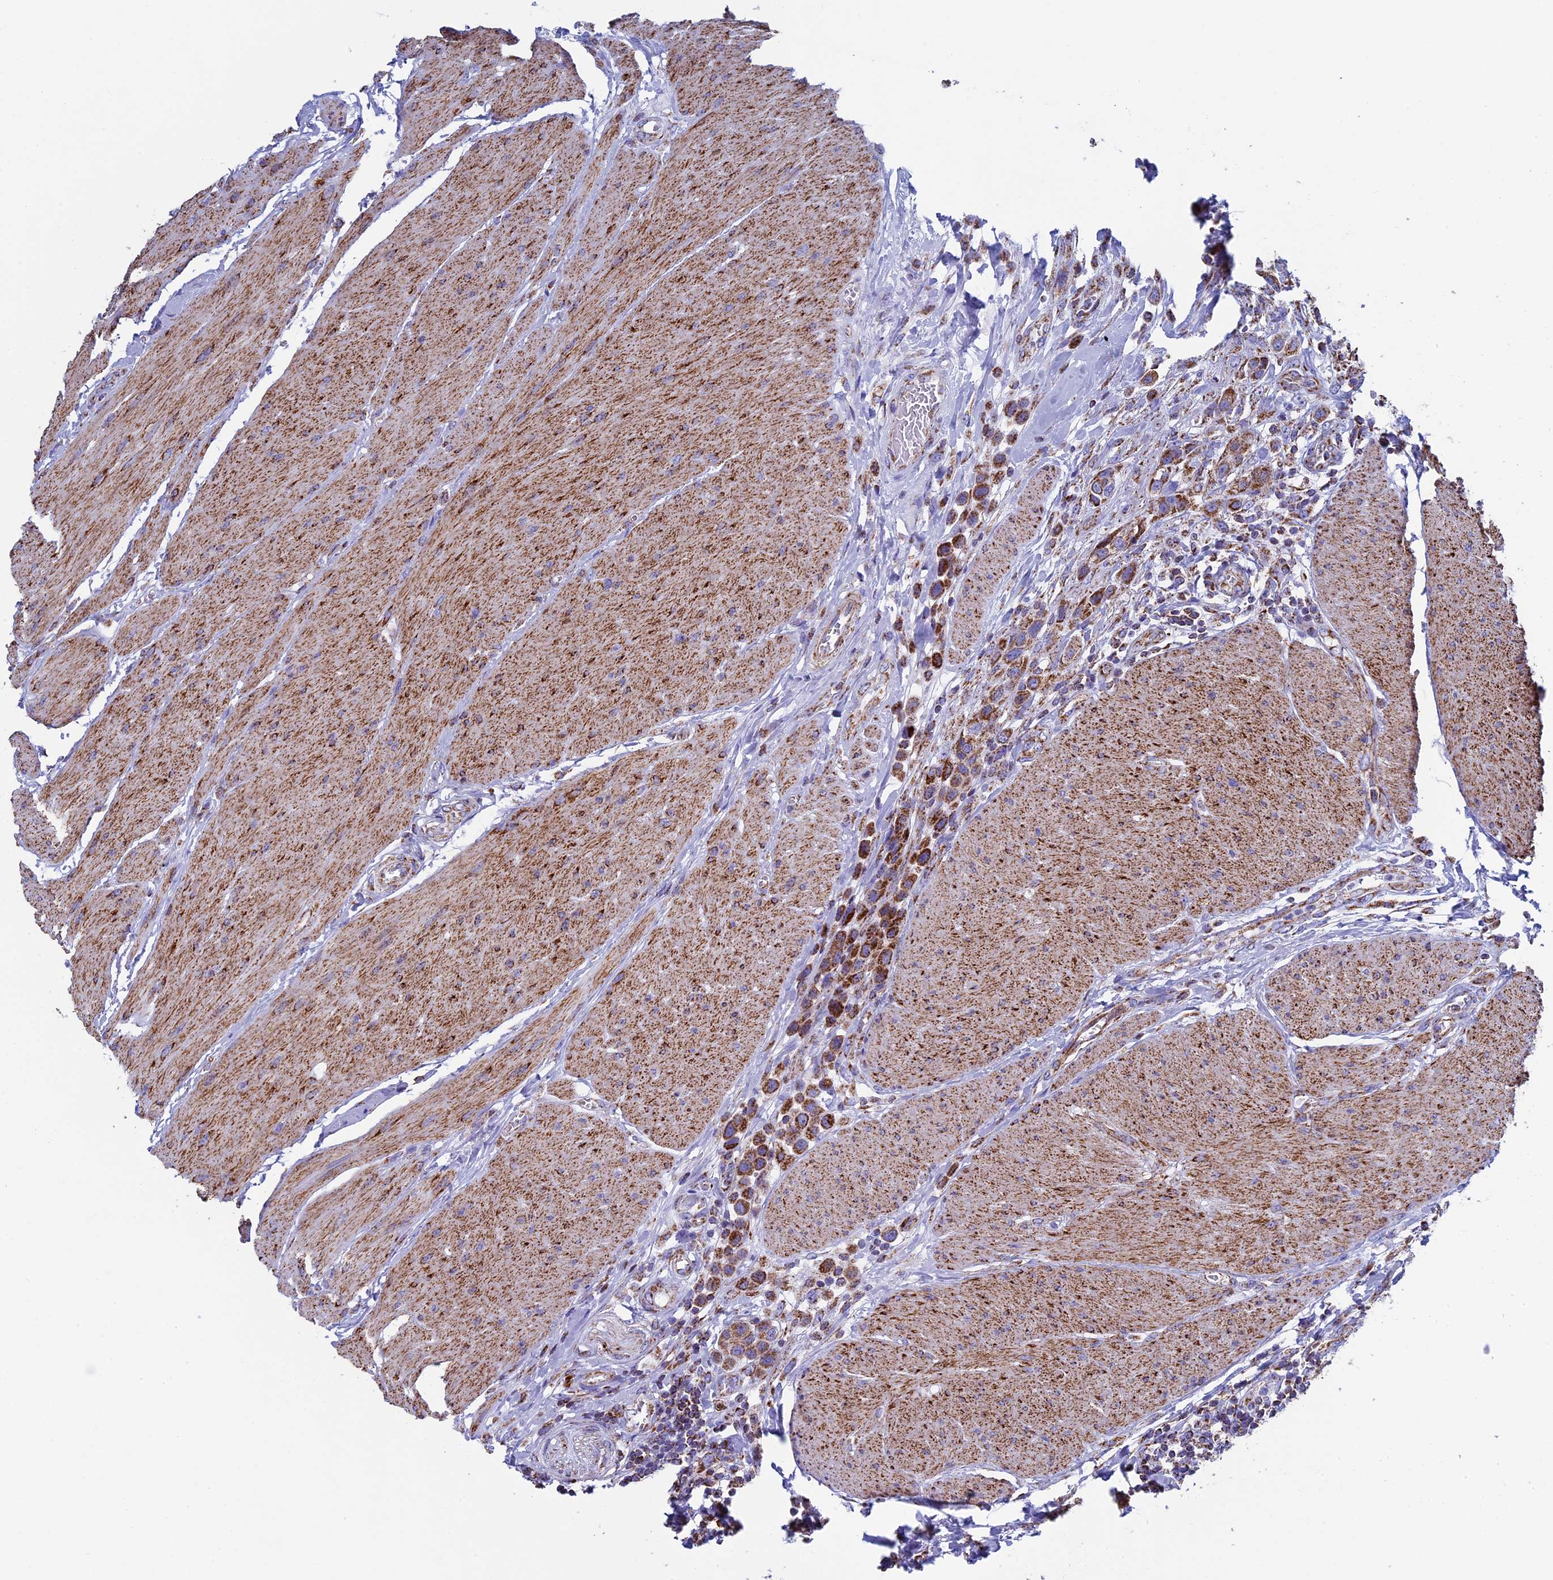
{"staining": {"intensity": "strong", "quantity": ">75%", "location": "cytoplasmic/membranous"}, "tissue": "urothelial cancer", "cell_type": "Tumor cells", "image_type": "cancer", "snomed": [{"axis": "morphology", "description": "Urothelial carcinoma, High grade"}, {"axis": "topography", "description": "Urinary bladder"}], "caption": "Protein staining of urothelial cancer tissue reveals strong cytoplasmic/membranous expression in about >75% of tumor cells. (DAB (3,3'-diaminobenzidine) = brown stain, brightfield microscopy at high magnification).", "gene": "UQCRFS1", "patient": {"sex": "male", "age": 50}}